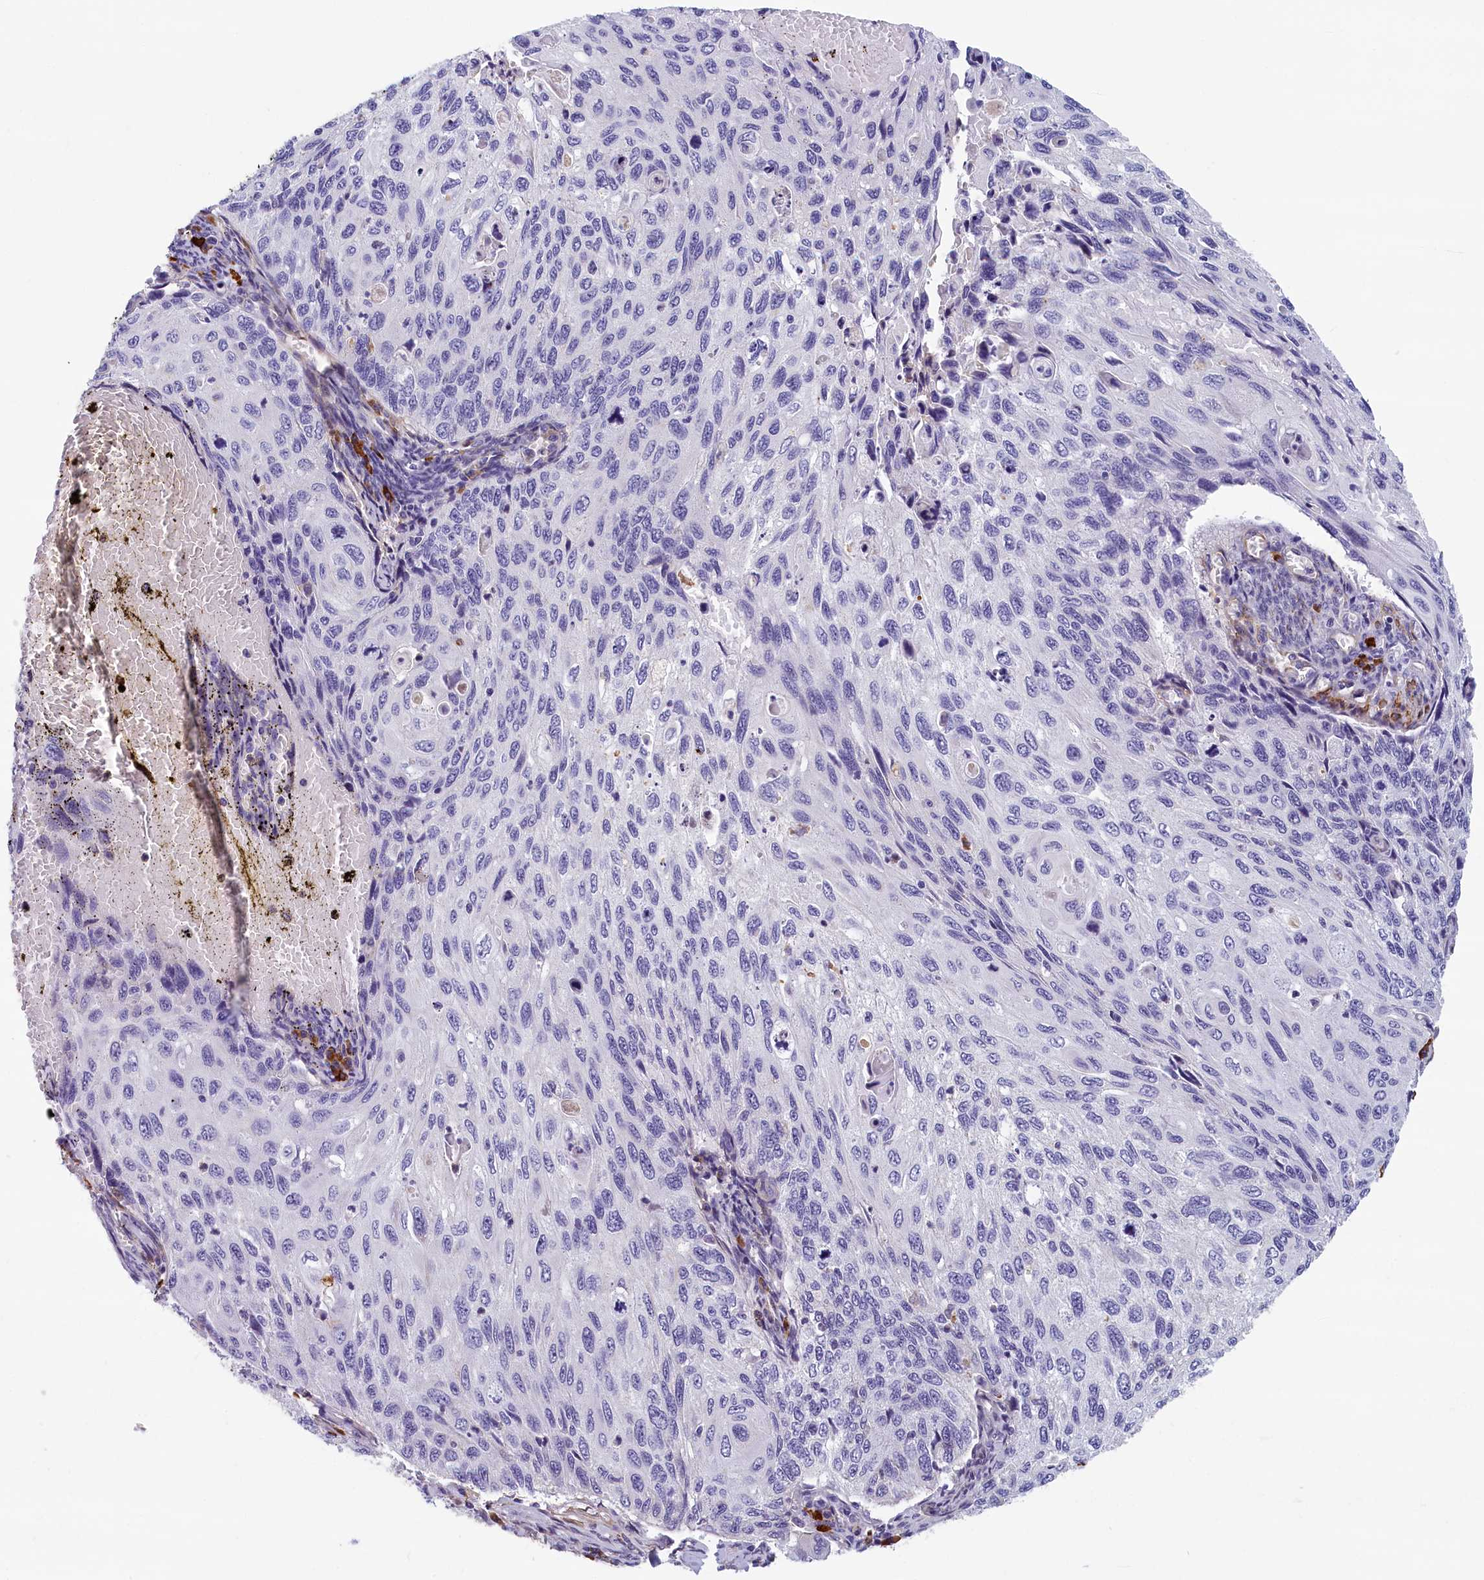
{"staining": {"intensity": "negative", "quantity": "none", "location": "none"}, "tissue": "cervical cancer", "cell_type": "Tumor cells", "image_type": "cancer", "snomed": [{"axis": "morphology", "description": "Squamous cell carcinoma, NOS"}, {"axis": "topography", "description": "Cervix"}], "caption": "This histopathology image is of cervical squamous cell carcinoma stained with immunohistochemistry (IHC) to label a protein in brown with the nuclei are counter-stained blue. There is no expression in tumor cells. Brightfield microscopy of IHC stained with DAB (brown) and hematoxylin (blue), captured at high magnification.", "gene": "BCL2L13", "patient": {"sex": "female", "age": 70}}